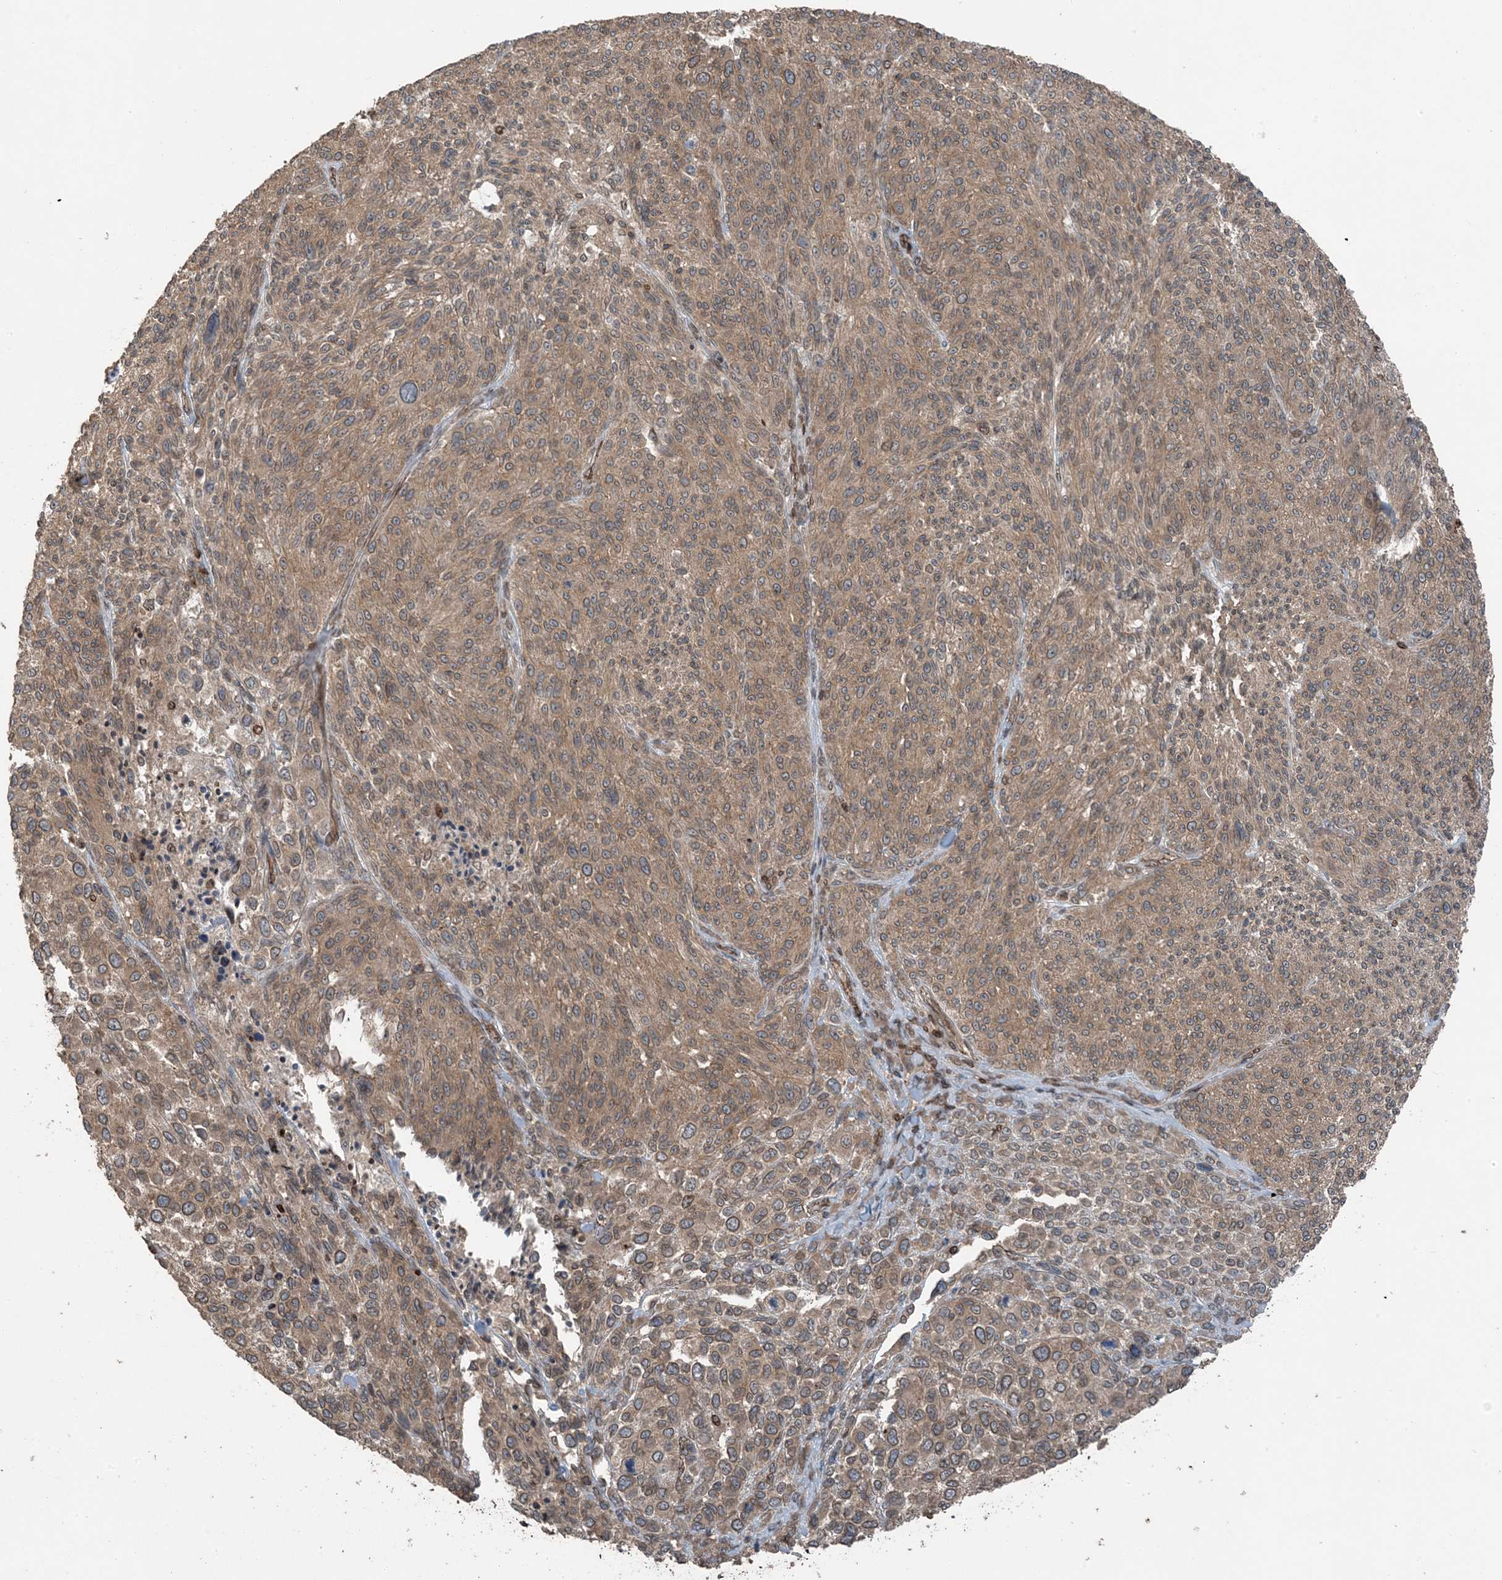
{"staining": {"intensity": "moderate", "quantity": ">75%", "location": "cytoplasmic/membranous"}, "tissue": "melanoma", "cell_type": "Tumor cells", "image_type": "cancer", "snomed": [{"axis": "morphology", "description": "Malignant melanoma, NOS"}, {"axis": "topography", "description": "Skin of trunk"}], "caption": "This image reveals malignant melanoma stained with IHC to label a protein in brown. The cytoplasmic/membranous of tumor cells show moderate positivity for the protein. Nuclei are counter-stained blue.", "gene": "ZFAND2B", "patient": {"sex": "male", "age": 71}}